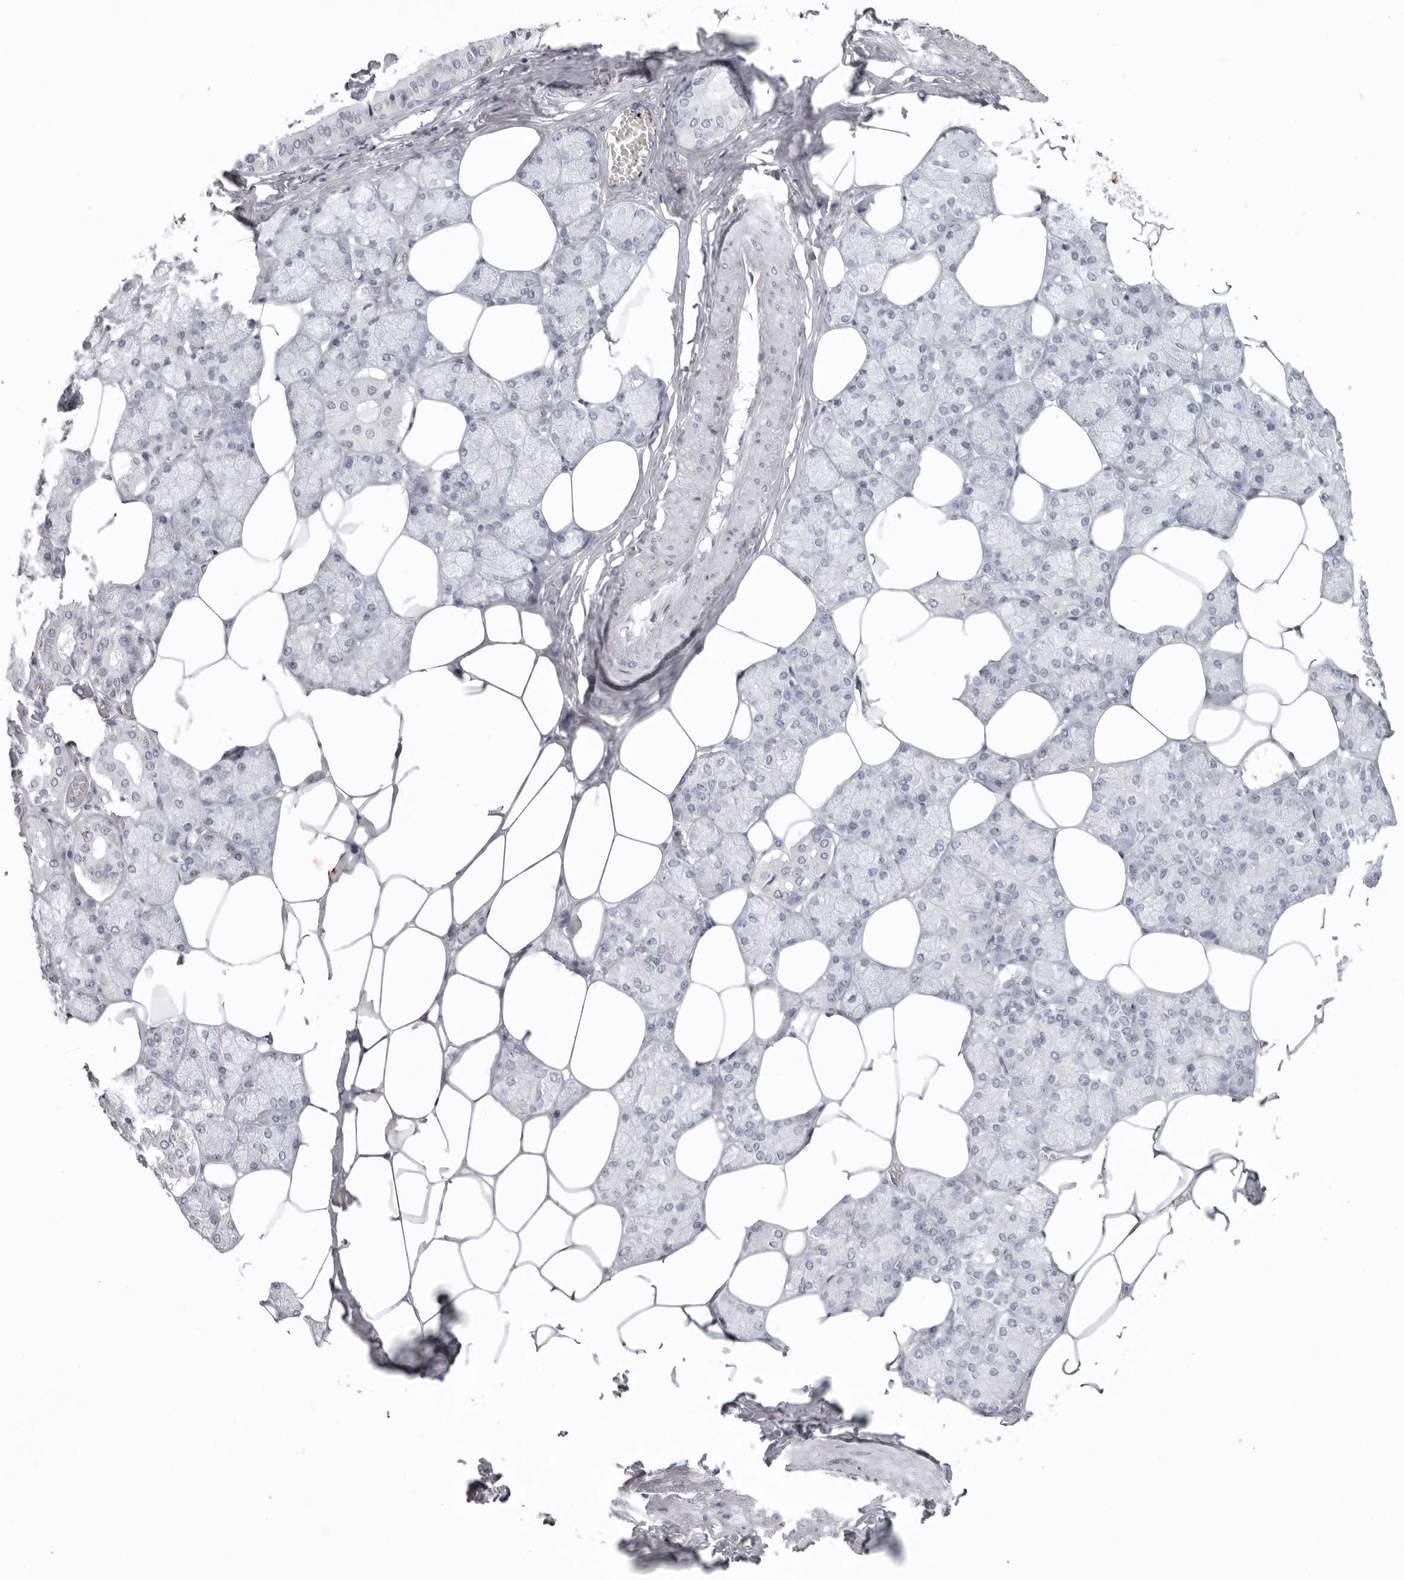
{"staining": {"intensity": "negative", "quantity": "none", "location": "none"}, "tissue": "salivary gland", "cell_type": "Glandular cells", "image_type": "normal", "snomed": [{"axis": "morphology", "description": "Normal tissue, NOS"}, {"axis": "topography", "description": "Salivary gland"}], "caption": "A high-resolution image shows immunohistochemistry staining of benign salivary gland, which exhibits no significant staining in glandular cells.", "gene": "KLK9", "patient": {"sex": "male", "age": 62}}